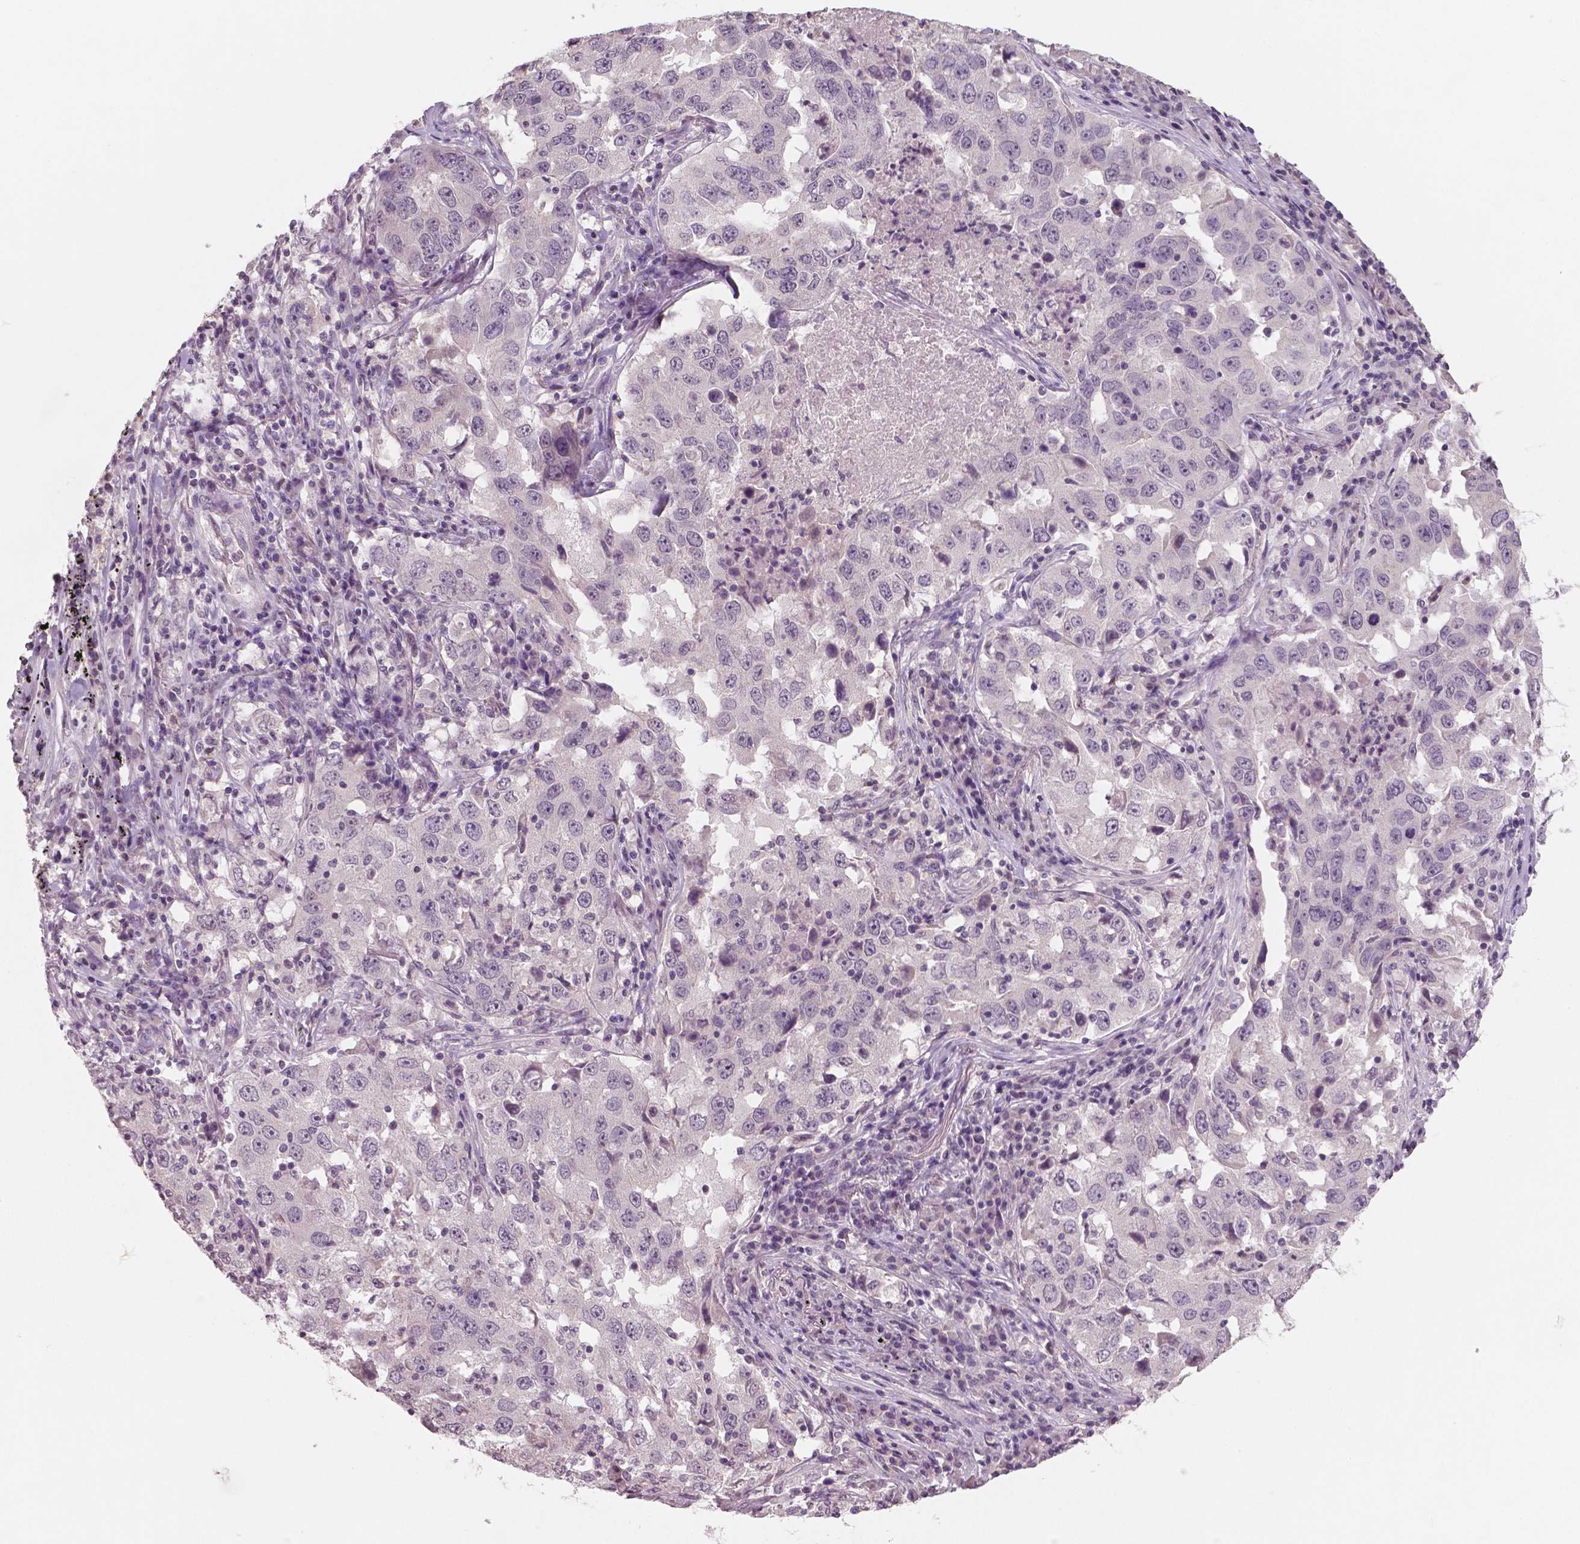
{"staining": {"intensity": "negative", "quantity": "none", "location": "none"}, "tissue": "lung cancer", "cell_type": "Tumor cells", "image_type": "cancer", "snomed": [{"axis": "morphology", "description": "Adenocarcinoma, NOS"}, {"axis": "topography", "description": "Lung"}], "caption": "Histopathology image shows no significant protein positivity in tumor cells of adenocarcinoma (lung).", "gene": "RNASE7", "patient": {"sex": "male", "age": 73}}